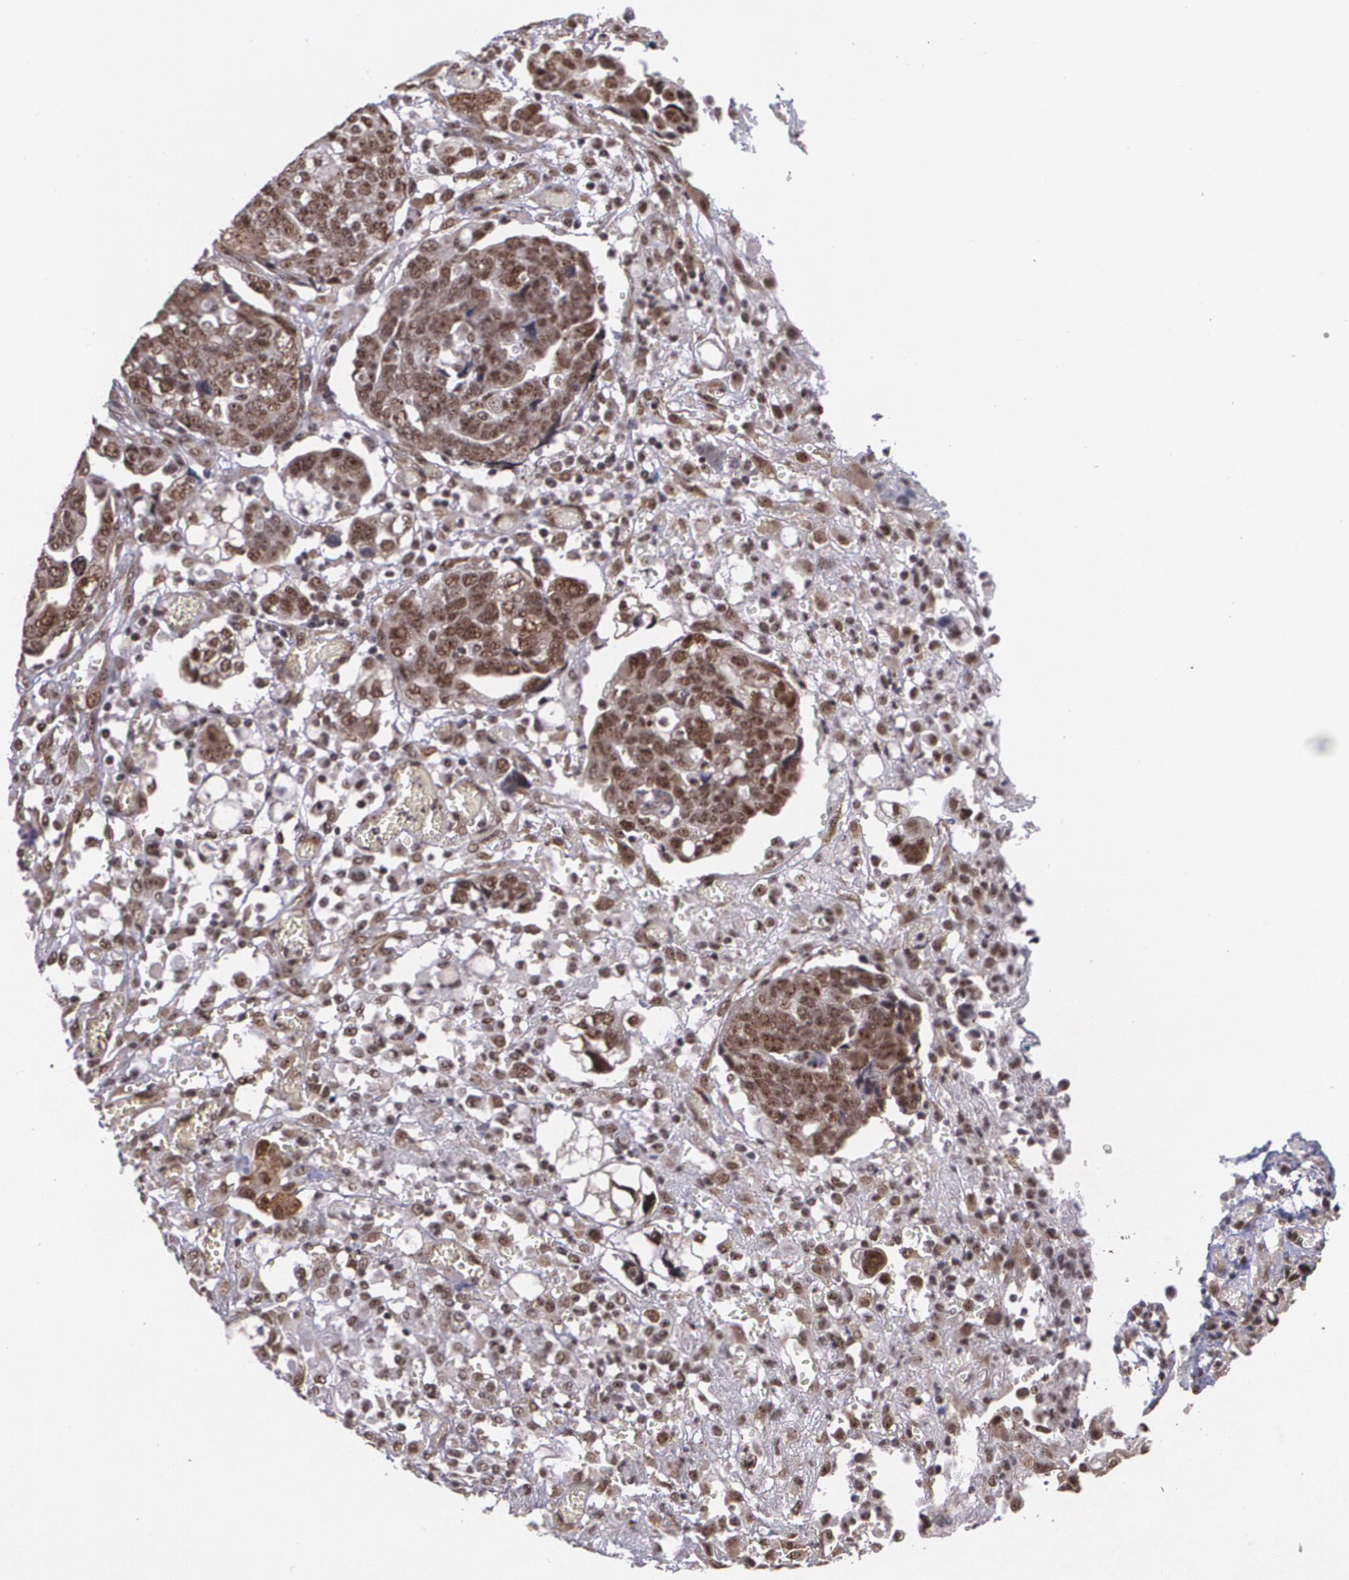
{"staining": {"intensity": "strong", "quantity": ">75%", "location": "cytoplasmic/membranous,nuclear"}, "tissue": "ovarian cancer", "cell_type": "Tumor cells", "image_type": "cancer", "snomed": [{"axis": "morphology", "description": "Normal tissue, NOS"}, {"axis": "morphology", "description": "Cystadenocarcinoma, serous, NOS"}, {"axis": "topography", "description": "Fallopian tube"}, {"axis": "topography", "description": "Ovary"}], "caption": "Immunohistochemistry of serous cystadenocarcinoma (ovarian) reveals high levels of strong cytoplasmic/membranous and nuclear positivity in approximately >75% of tumor cells. (IHC, brightfield microscopy, high magnification).", "gene": "C6orf15", "patient": {"sex": "female", "age": 56}}